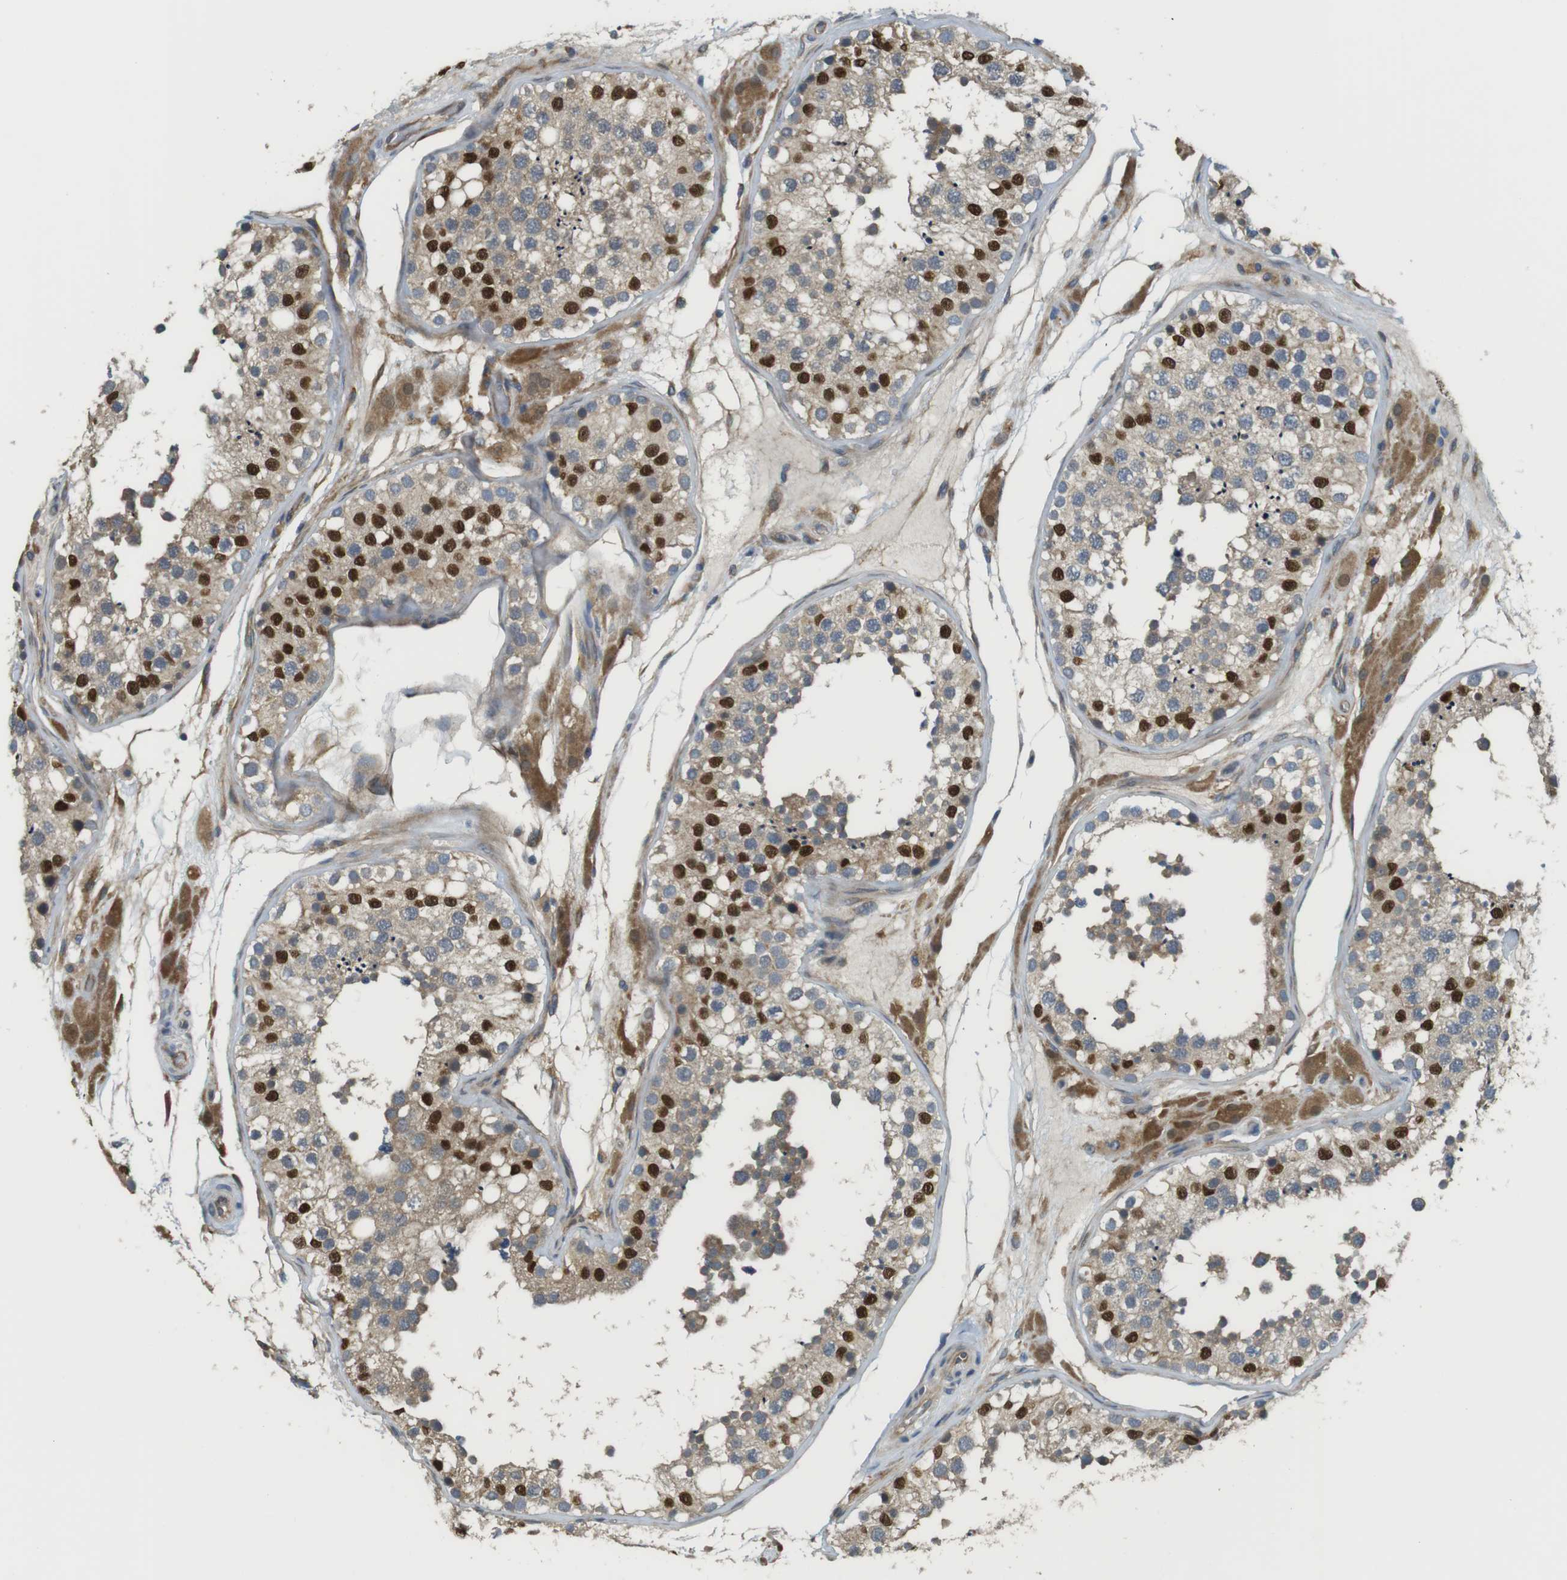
{"staining": {"intensity": "strong", "quantity": ">75%", "location": "cytoplasmic/membranous,nuclear"}, "tissue": "testis", "cell_type": "Cells in seminiferous ducts", "image_type": "normal", "snomed": [{"axis": "morphology", "description": "Normal tissue, NOS"}, {"axis": "topography", "description": "Testis"}], "caption": "IHC staining of normal testis, which displays high levels of strong cytoplasmic/membranous,nuclear expression in about >75% of cells in seminiferous ducts indicating strong cytoplasmic/membranous,nuclear protein positivity. The staining was performed using DAB (brown) for protein detection and nuclei were counterstained in hematoxylin (blue).", "gene": "ABHD15", "patient": {"sex": "male", "age": 26}}